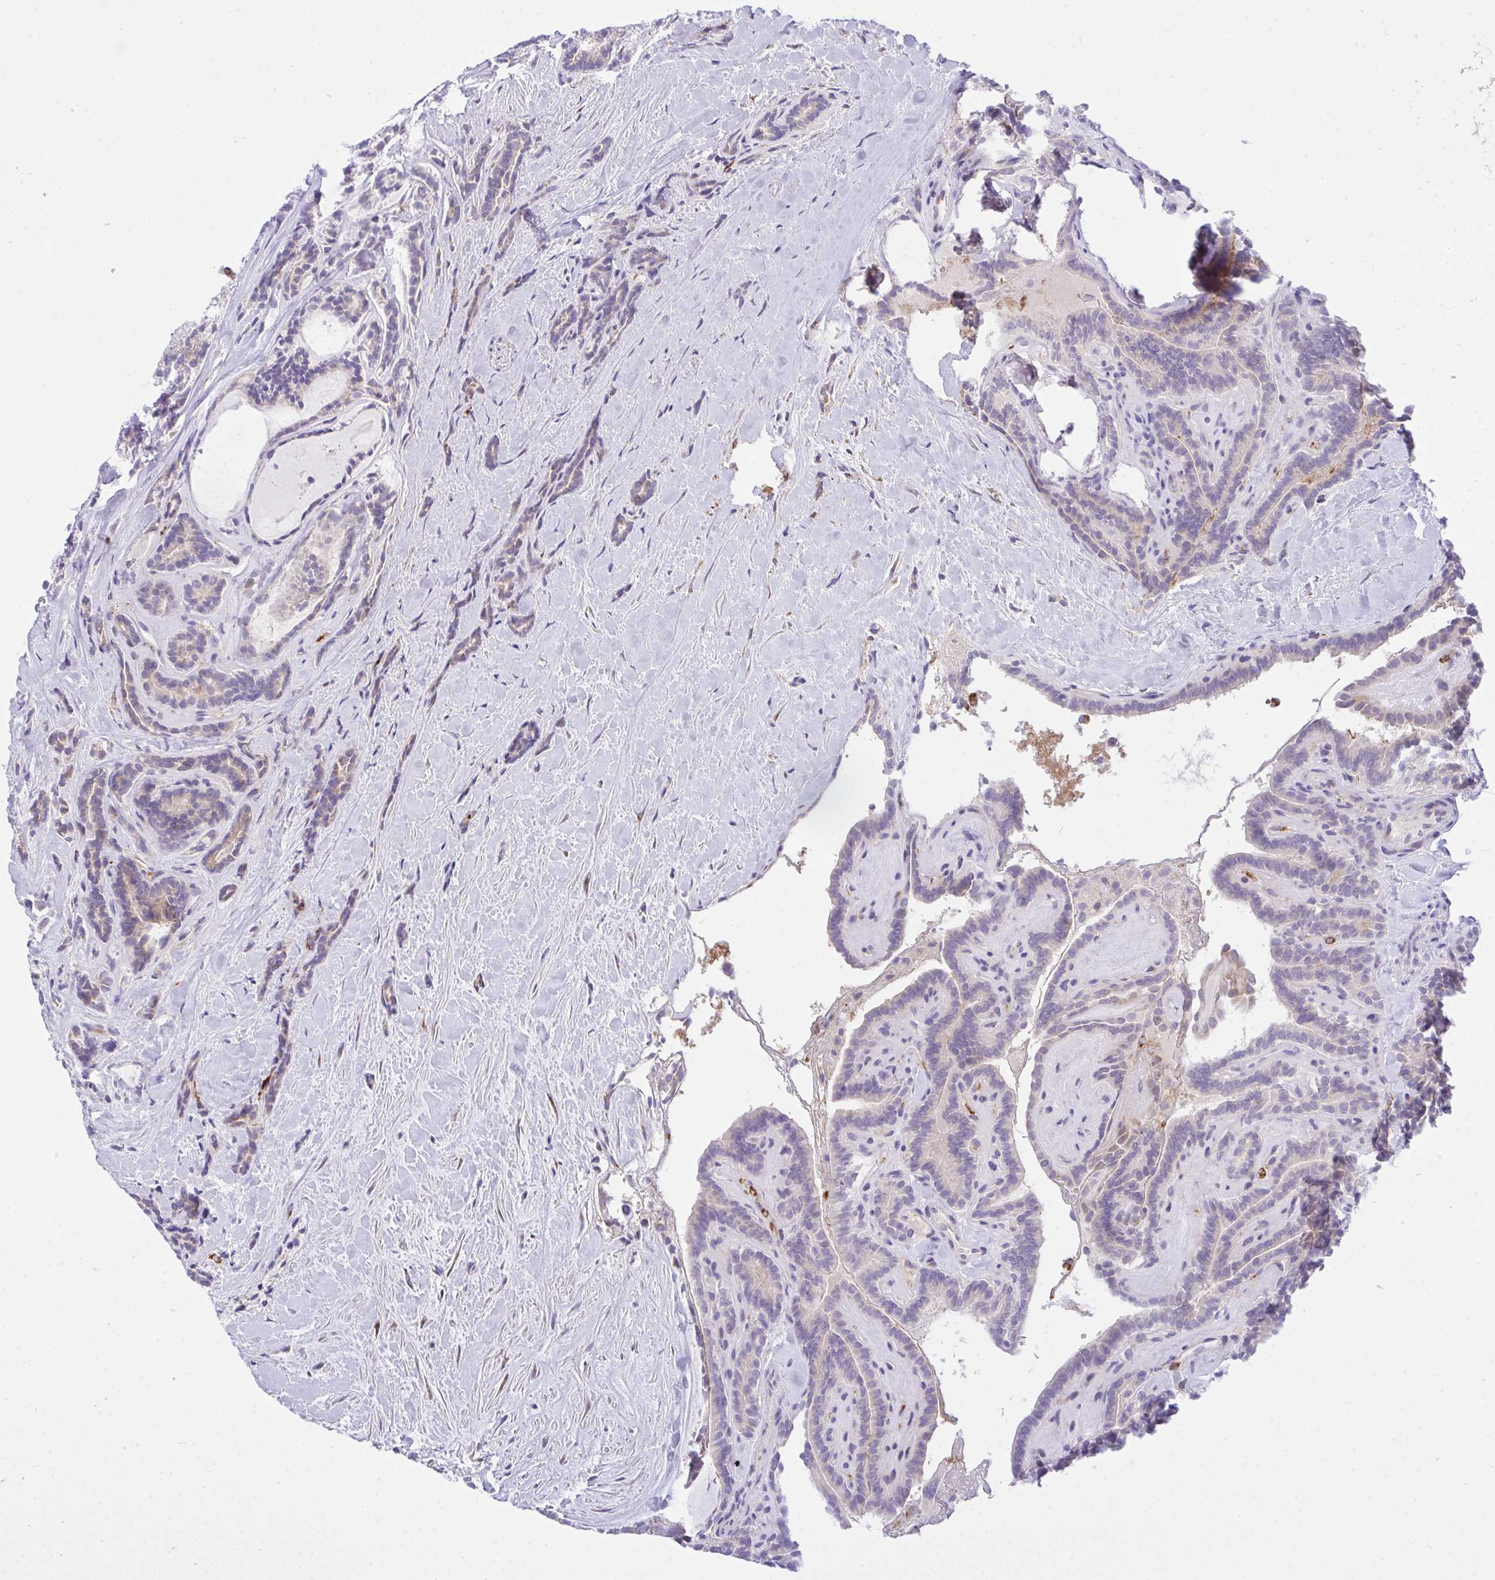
{"staining": {"intensity": "weak", "quantity": "<25%", "location": "cytoplasmic/membranous"}, "tissue": "thyroid cancer", "cell_type": "Tumor cells", "image_type": "cancer", "snomed": [{"axis": "morphology", "description": "Papillary adenocarcinoma, NOS"}, {"axis": "topography", "description": "Thyroid gland"}], "caption": "This is an immunohistochemistry (IHC) histopathology image of papillary adenocarcinoma (thyroid). There is no staining in tumor cells.", "gene": "ZNF554", "patient": {"sex": "female", "age": 21}}